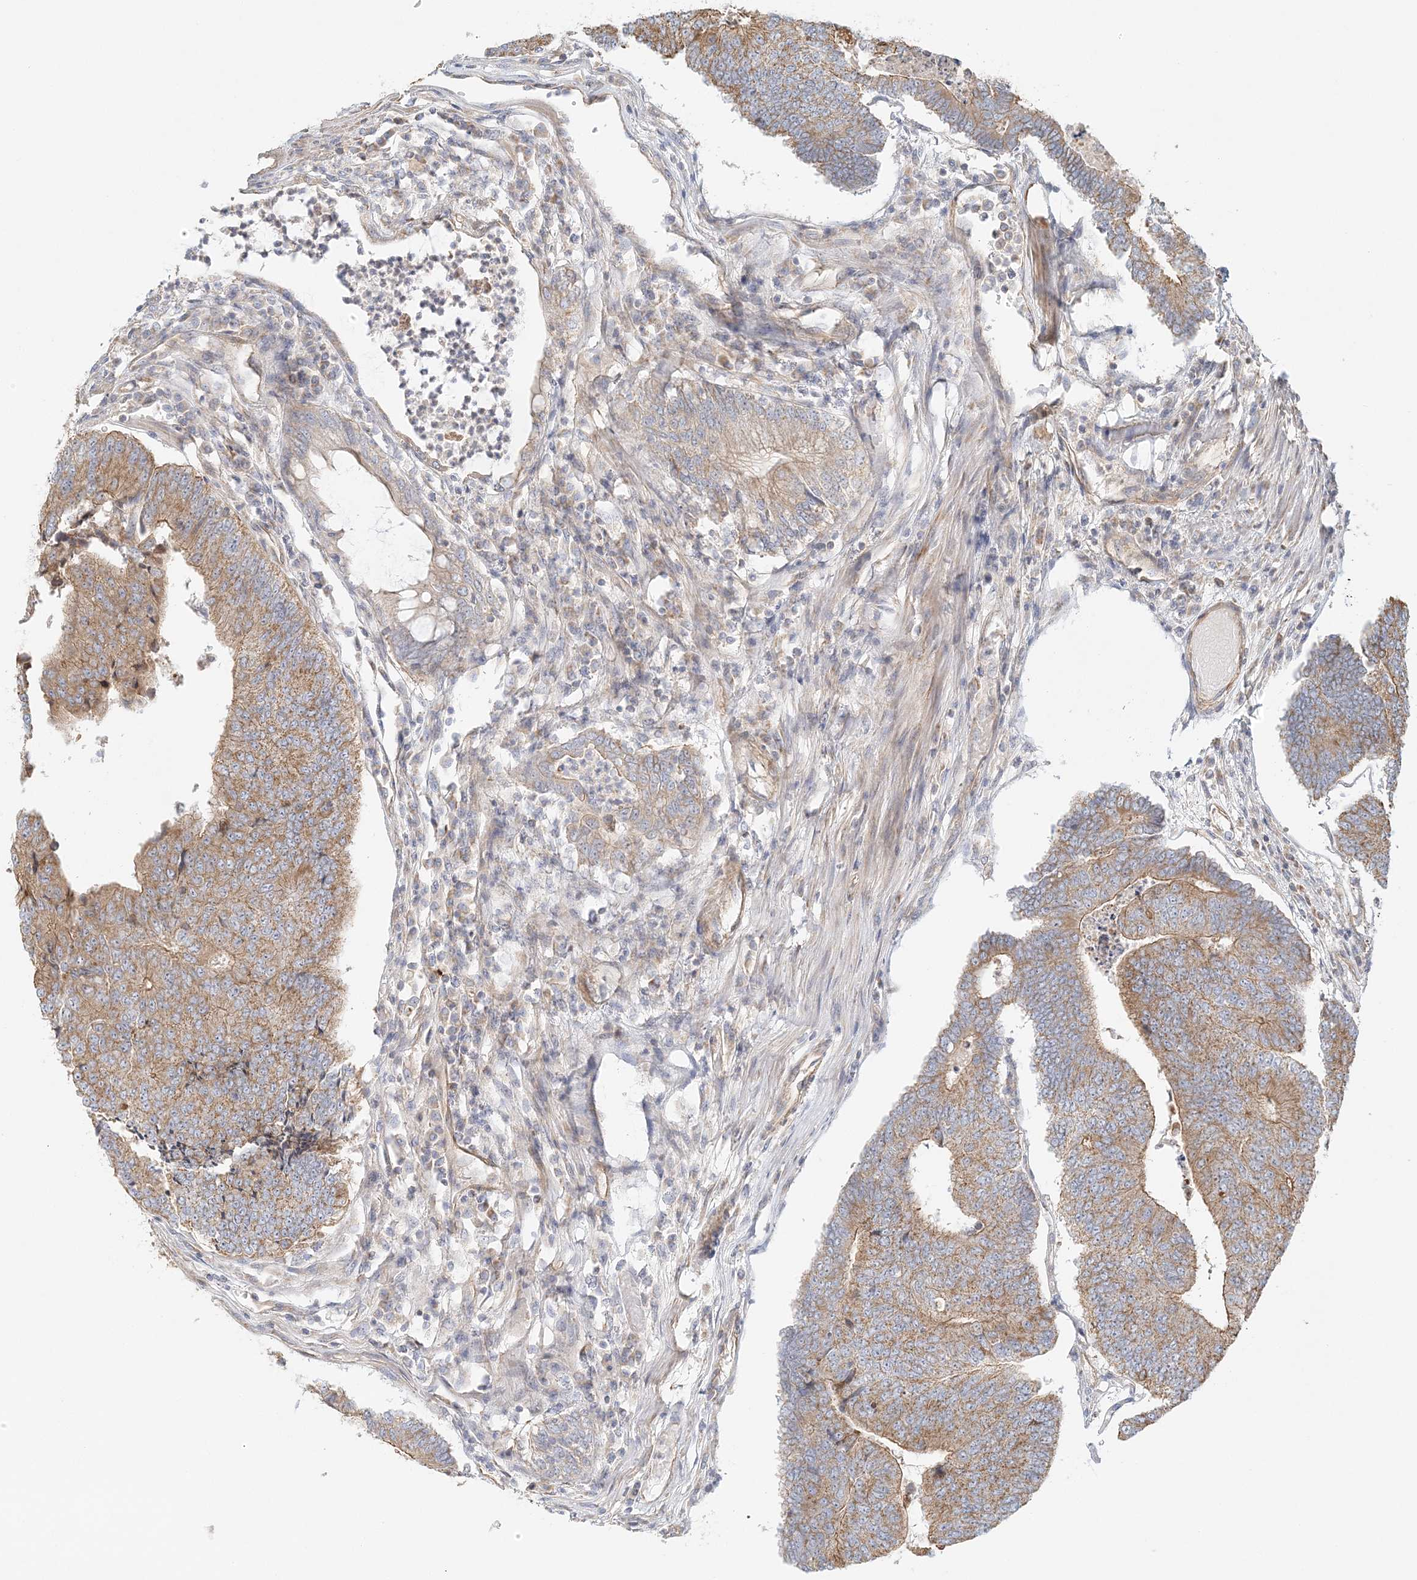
{"staining": {"intensity": "moderate", "quantity": ">75%", "location": "cytoplasmic/membranous"}, "tissue": "colorectal cancer", "cell_type": "Tumor cells", "image_type": "cancer", "snomed": [{"axis": "morphology", "description": "Adenocarcinoma, NOS"}, {"axis": "topography", "description": "Colon"}], "caption": "Human adenocarcinoma (colorectal) stained for a protein (brown) demonstrates moderate cytoplasmic/membranous positive staining in approximately >75% of tumor cells.", "gene": "KIAA0232", "patient": {"sex": "female", "age": 67}}